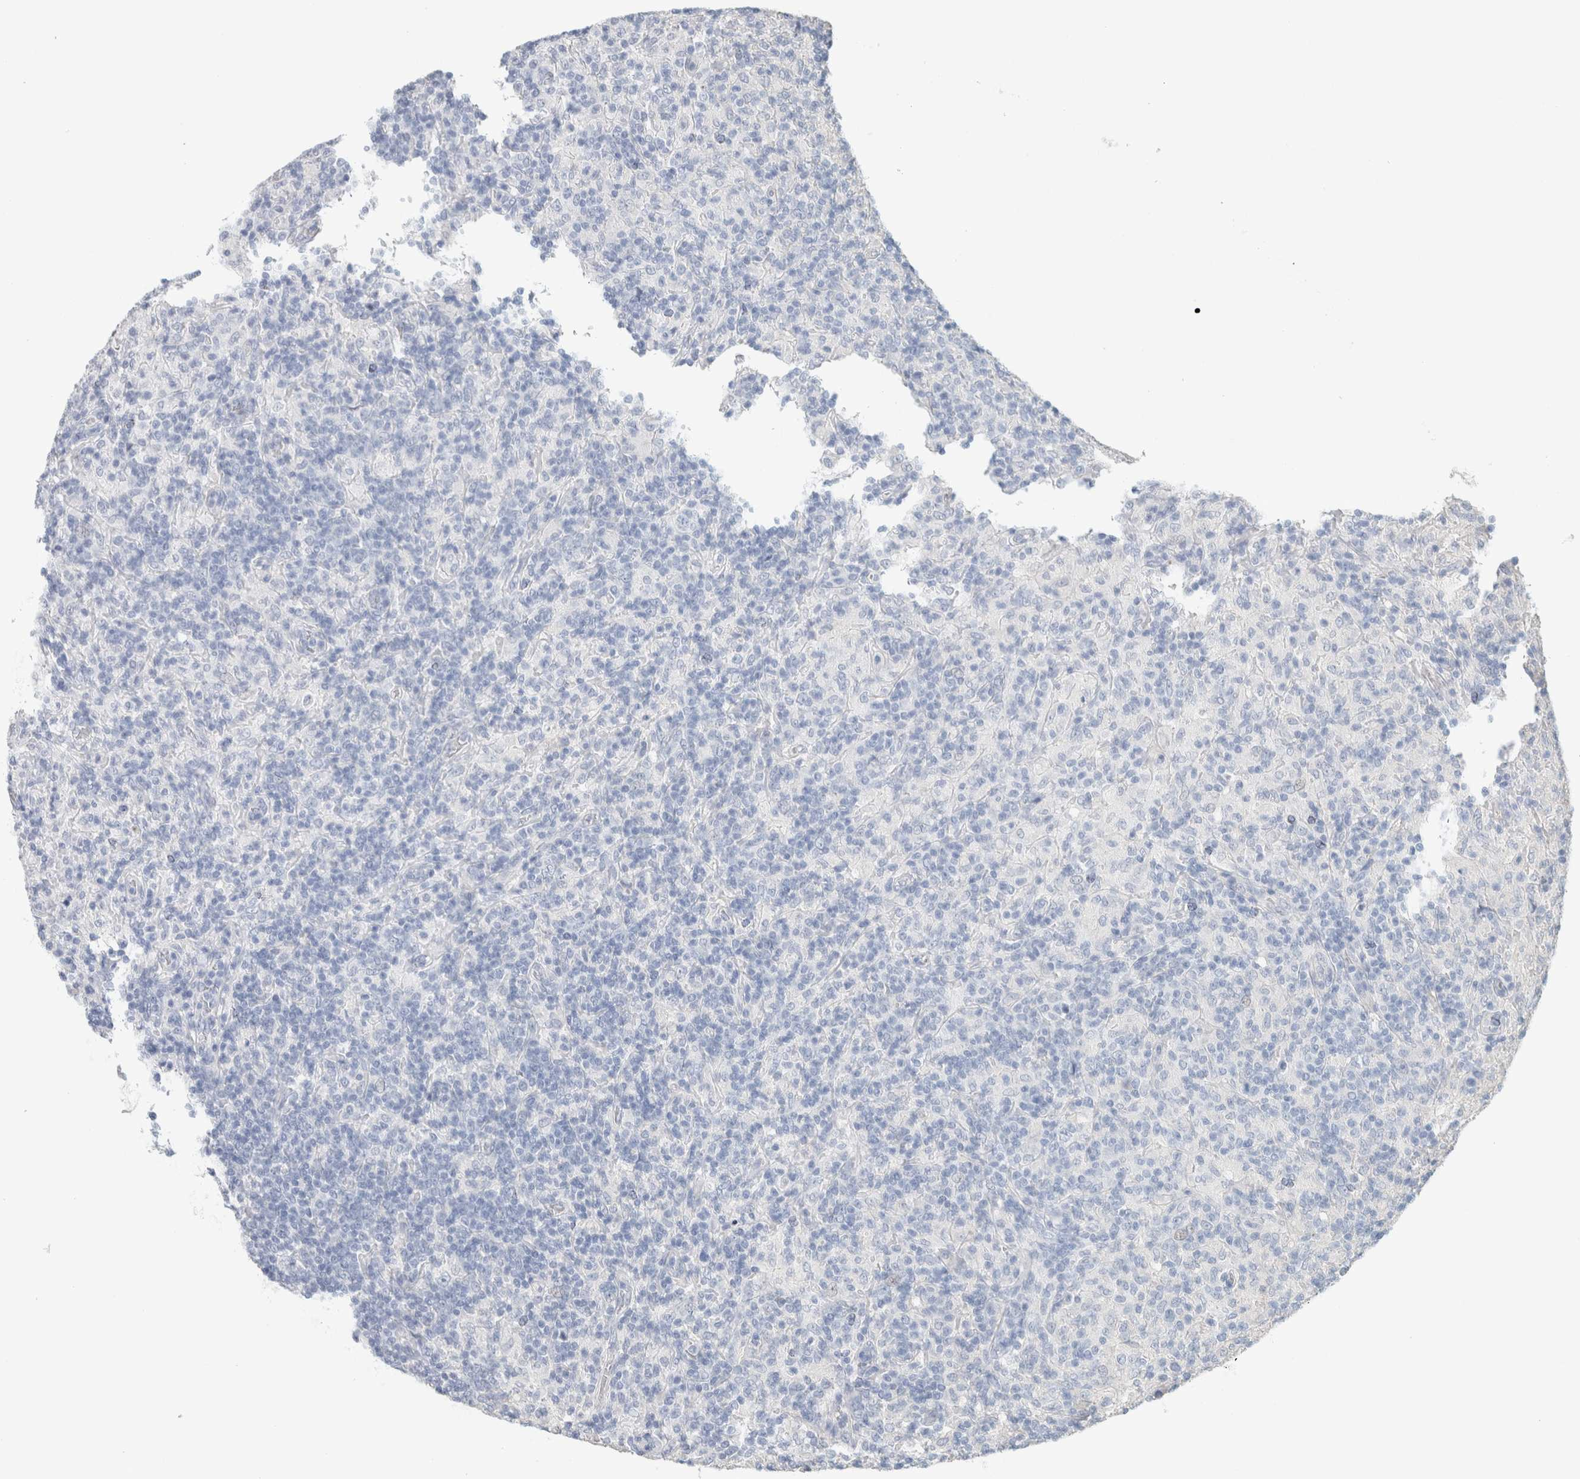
{"staining": {"intensity": "negative", "quantity": "none", "location": "none"}, "tissue": "lymphoma", "cell_type": "Tumor cells", "image_type": "cancer", "snomed": [{"axis": "morphology", "description": "Hodgkin's disease, NOS"}, {"axis": "topography", "description": "Lymph node"}], "caption": "This is a micrograph of IHC staining of Hodgkin's disease, which shows no staining in tumor cells. Brightfield microscopy of immunohistochemistry stained with DAB (3,3'-diaminobenzidine) (brown) and hematoxylin (blue), captured at high magnification.", "gene": "IL6", "patient": {"sex": "male", "age": 70}}